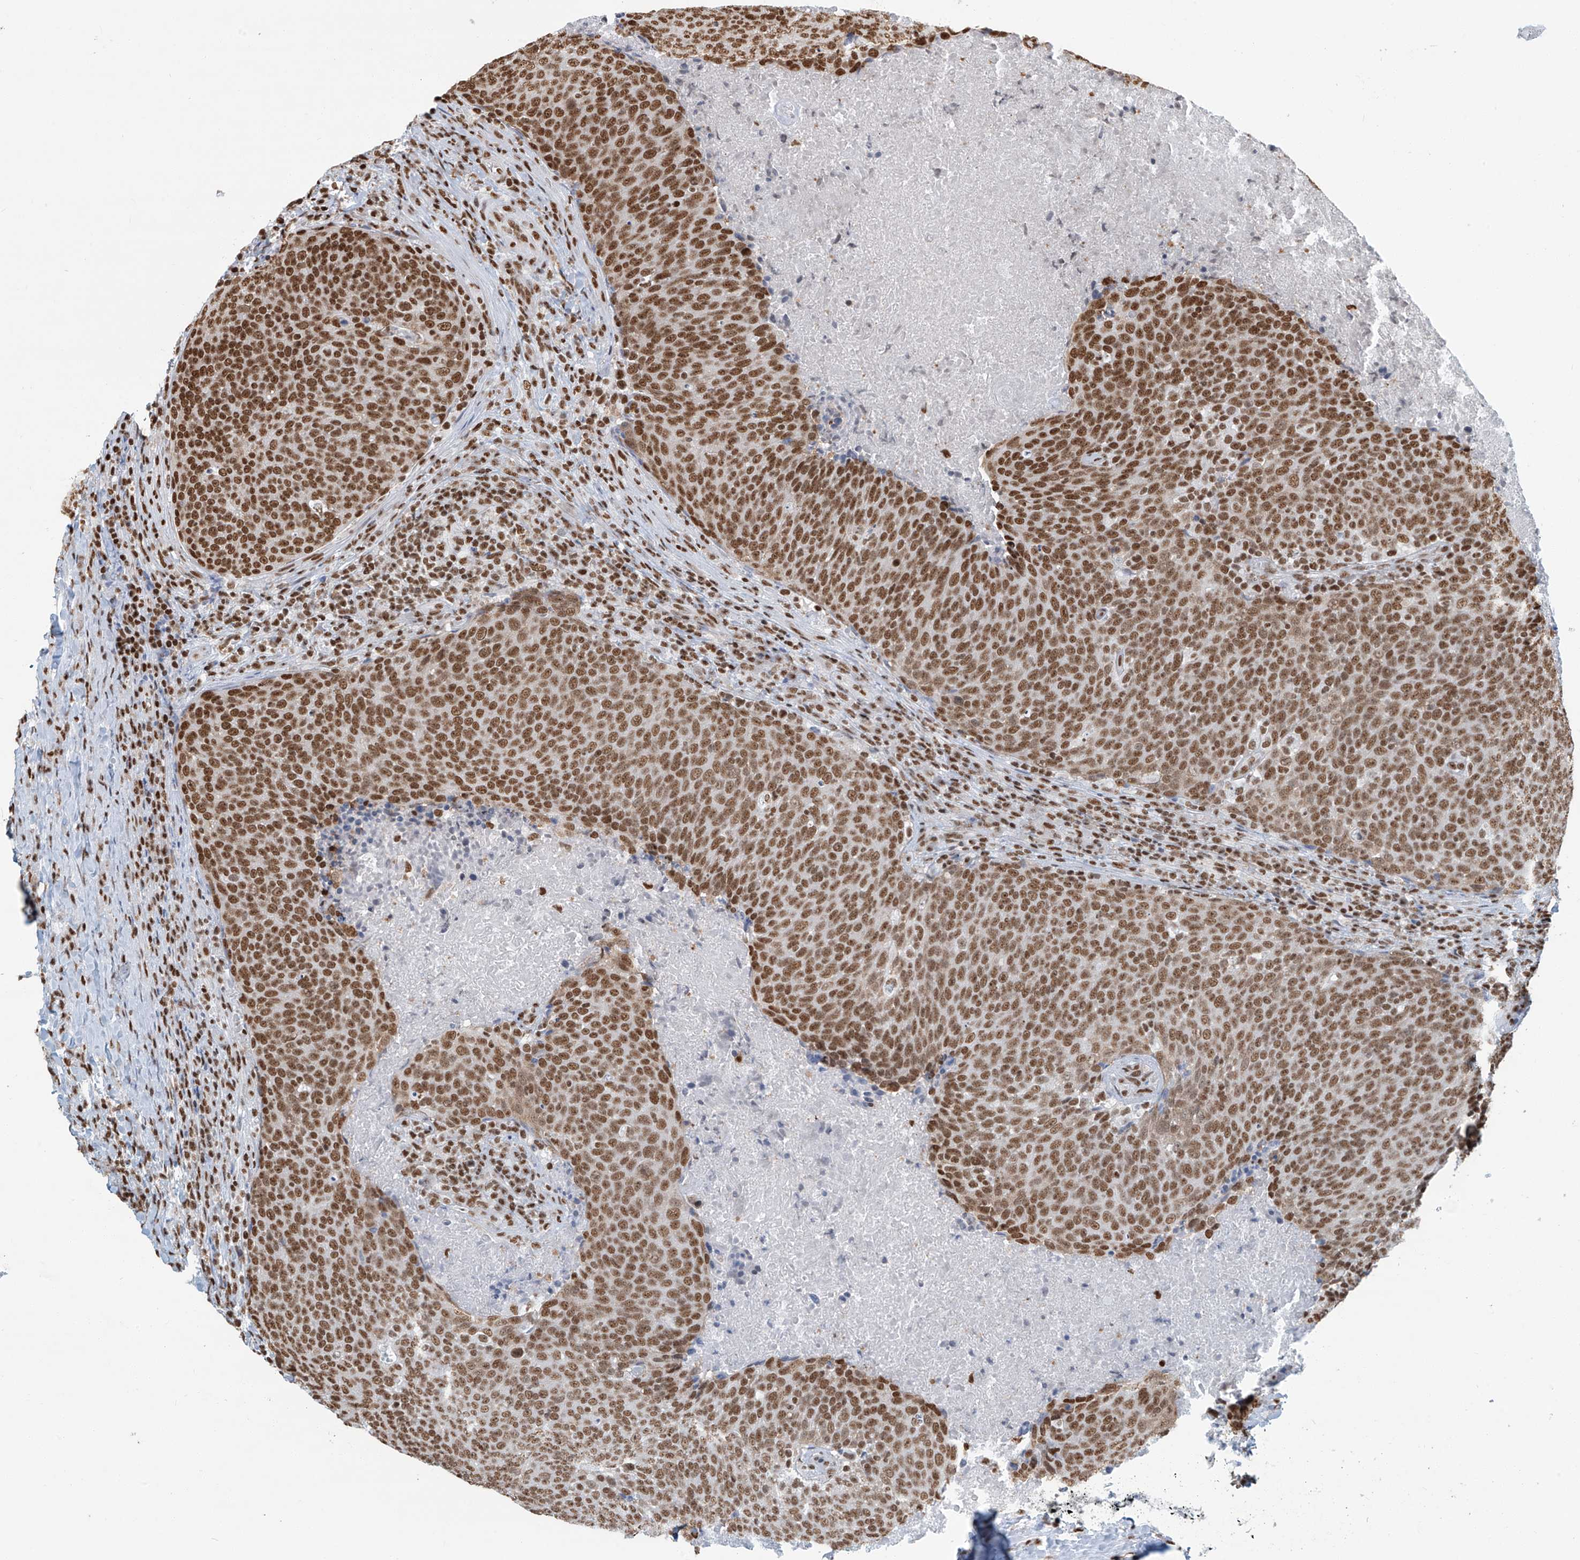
{"staining": {"intensity": "strong", "quantity": ">75%", "location": "nuclear"}, "tissue": "head and neck cancer", "cell_type": "Tumor cells", "image_type": "cancer", "snomed": [{"axis": "morphology", "description": "Squamous cell carcinoma, NOS"}, {"axis": "morphology", "description": "Squamous cell carcinoma, metastatic, NOS"}, {"axis": "topography", "description": "Lymph node"}, {"axis": "topography", "description": "Head-Neck"}], "caption": "Strong nuclear protein positivity is seen in approximately >75% of tumor cells in head and neck squamous cell carcinoma. The protein is shown in brown color, while the nuclei are stained blue.", "gene": "SARNP", "patient": {"sex": "male", "age": 62}}